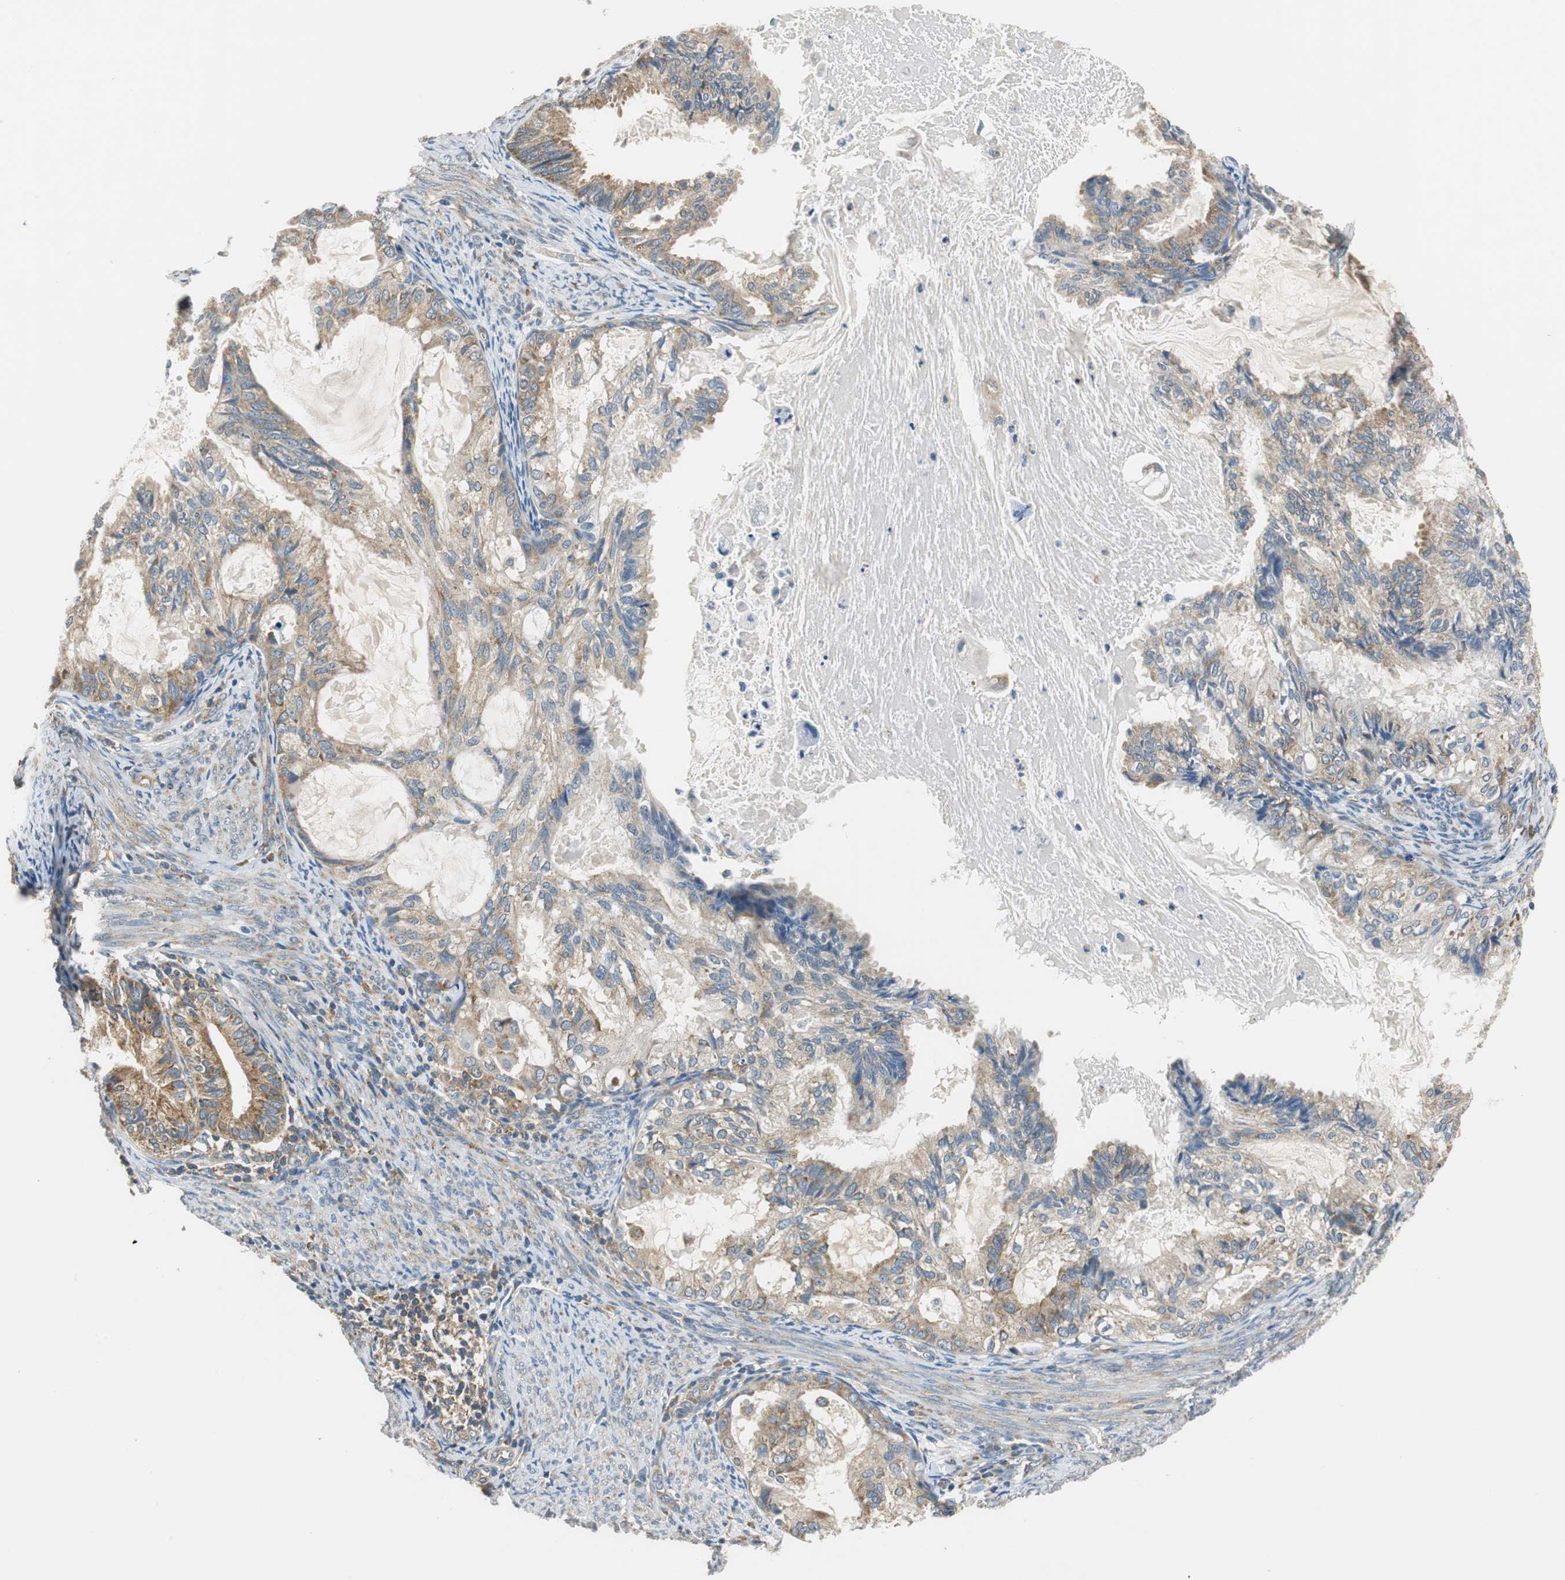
{"staining": {"intensity": "moderate", "quantity": ">75%", "location": "cytoplasmic/membranous"}, "tissue": "cervical cancer", "cell_type": "Tumor cells", "image_type": "cancer", "snomed": [{"axis": "morphology", "description": "Normal tissue, NOS"}, {"axis": "morphology", "description": "Adenocarcinoma, NOS"}, {"axis": "topography", "description": "Cervix"}, {"axis": "topography", "description": "Endometrium"}], "caption": "High-magnification brightfield microscopy of cervical cancer stained with DAB (brown) and counterstained with hematoxylin (blue). tumor cells exhibit moderate cytoplasmic/membranous positivity is identified in approximately>75% of cells. (DAB IHC, brown staining for protein, blue staining for nuclei).", "gene": "CNOT3", "patient": {"sex": "female", "age": 86}}